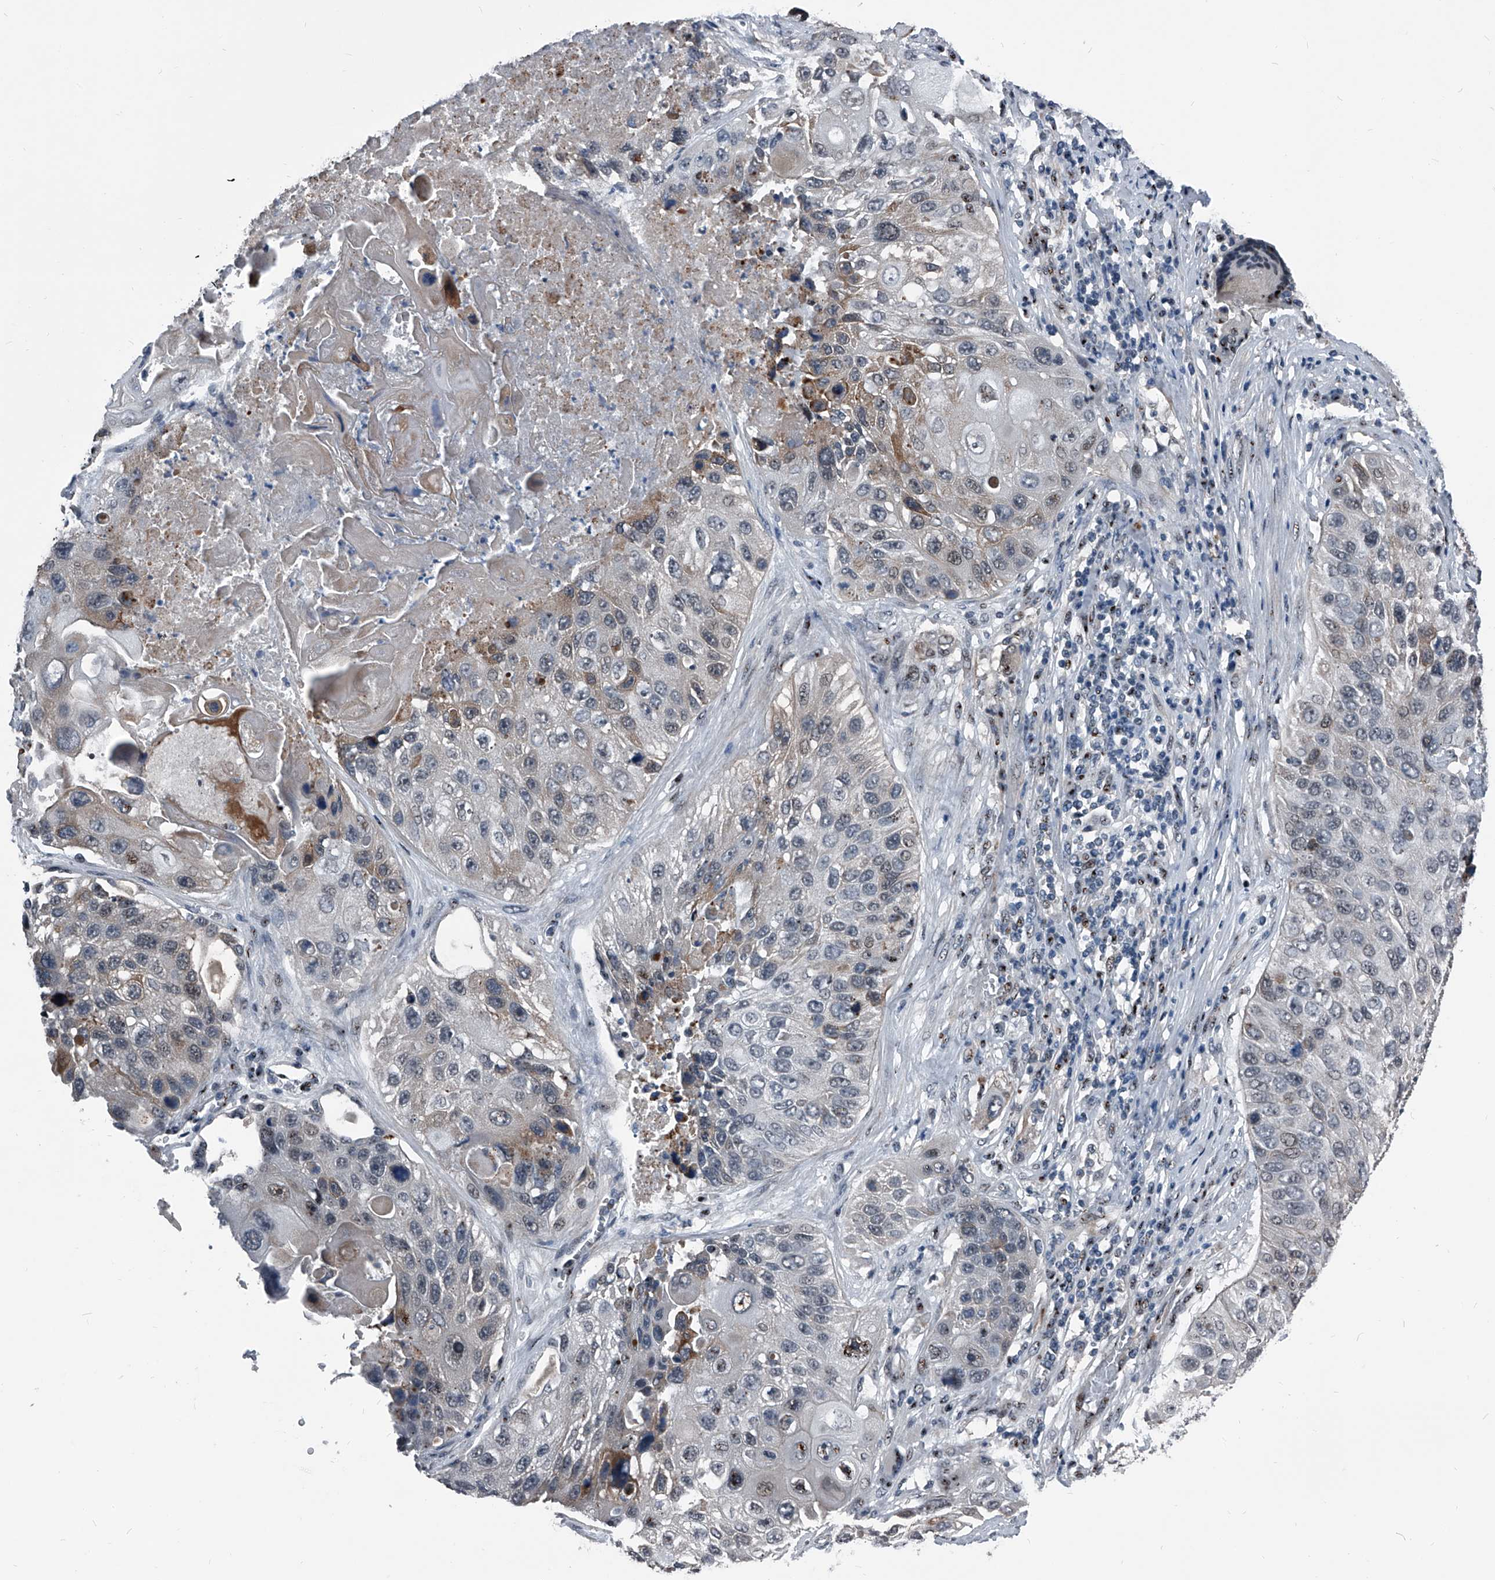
{"staining": {"intensity": "moderate", "quantity": "<25%", "location": "cytoplasmic/membranous"}, "tissue": "lung cancer", "cell_type": "Tumor cells", "image_type": "cancer", "snomed": [{"axis": "morphology", "description": "Squamous cell carcinoma, NOS"}, {"axis": "topography", "description": "Lung"}], "caption": "The micrograph demonstrates immunohistochemical staining of lung squamous cell carcinoma. There is moderate cytoplasmic/membranous expression is identified in about <25% of tumor cells.", "gene": "MEN1", "patient": {"sex": "male", "age": 61}}